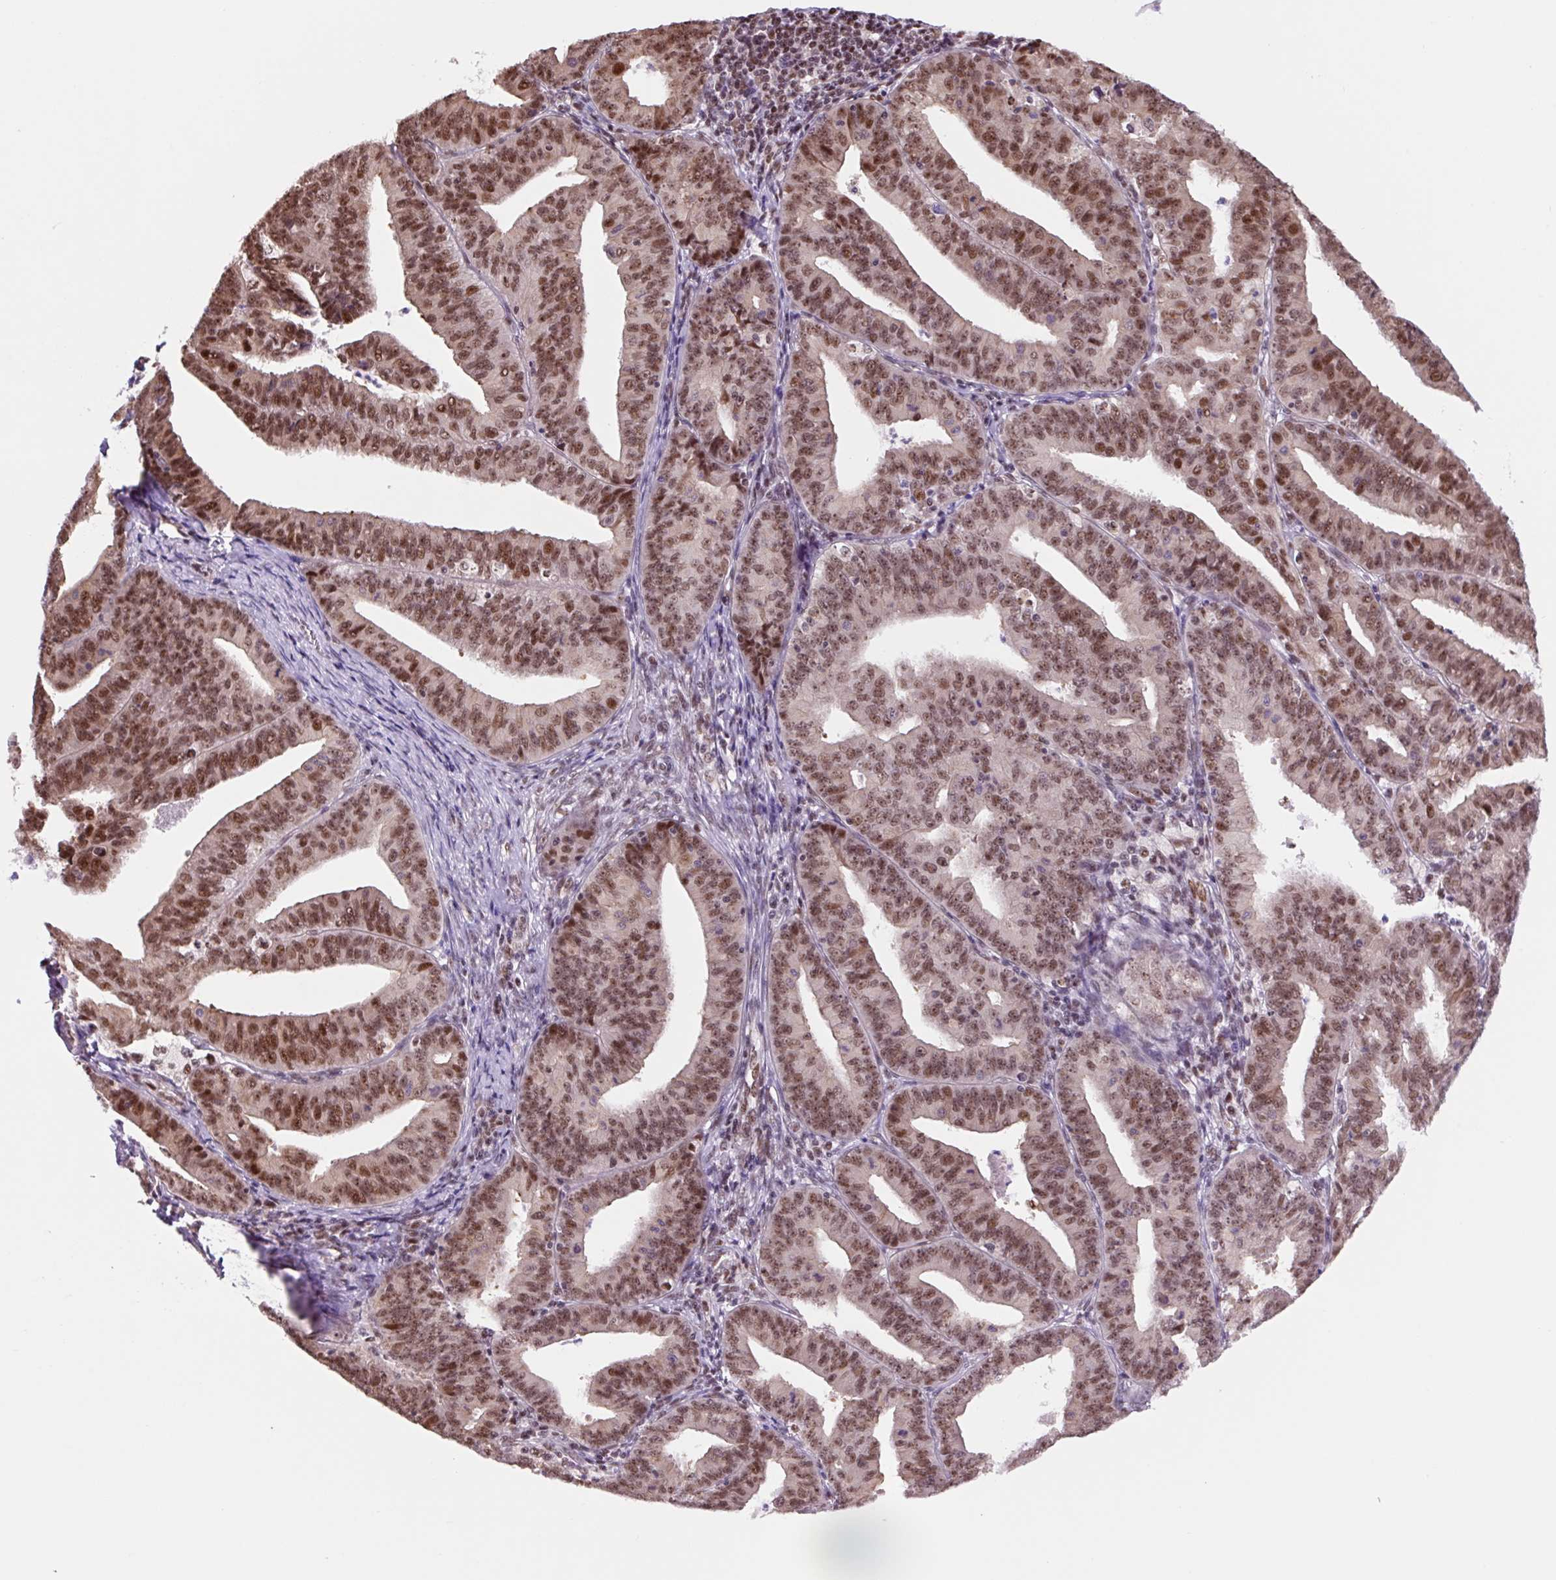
{"staining": {"intensity": "moderate", "quantity": ">75%", "location": "nuclear"}, "tissue": "endometrial cancer", "cell_type": "Tumor cells", "image_type": "cancer", "snomed": [{"axis": "morphology", "description": "Adenocarcinoma, NOS"}, {"axis": "topography", "description": "Endometrium"}], "caption": "Protein expression analysis of adenocarcinoma (endometrial) exhibits moderate nuclear staining in approximately >75% of tumor cells. The staining was performed using DAB, with brown indicating positive protein expression. Nuclei are stained blue with hematoxylin.", "gene": "TAF1A", "patient": {"sex": "female", "age": 73}}